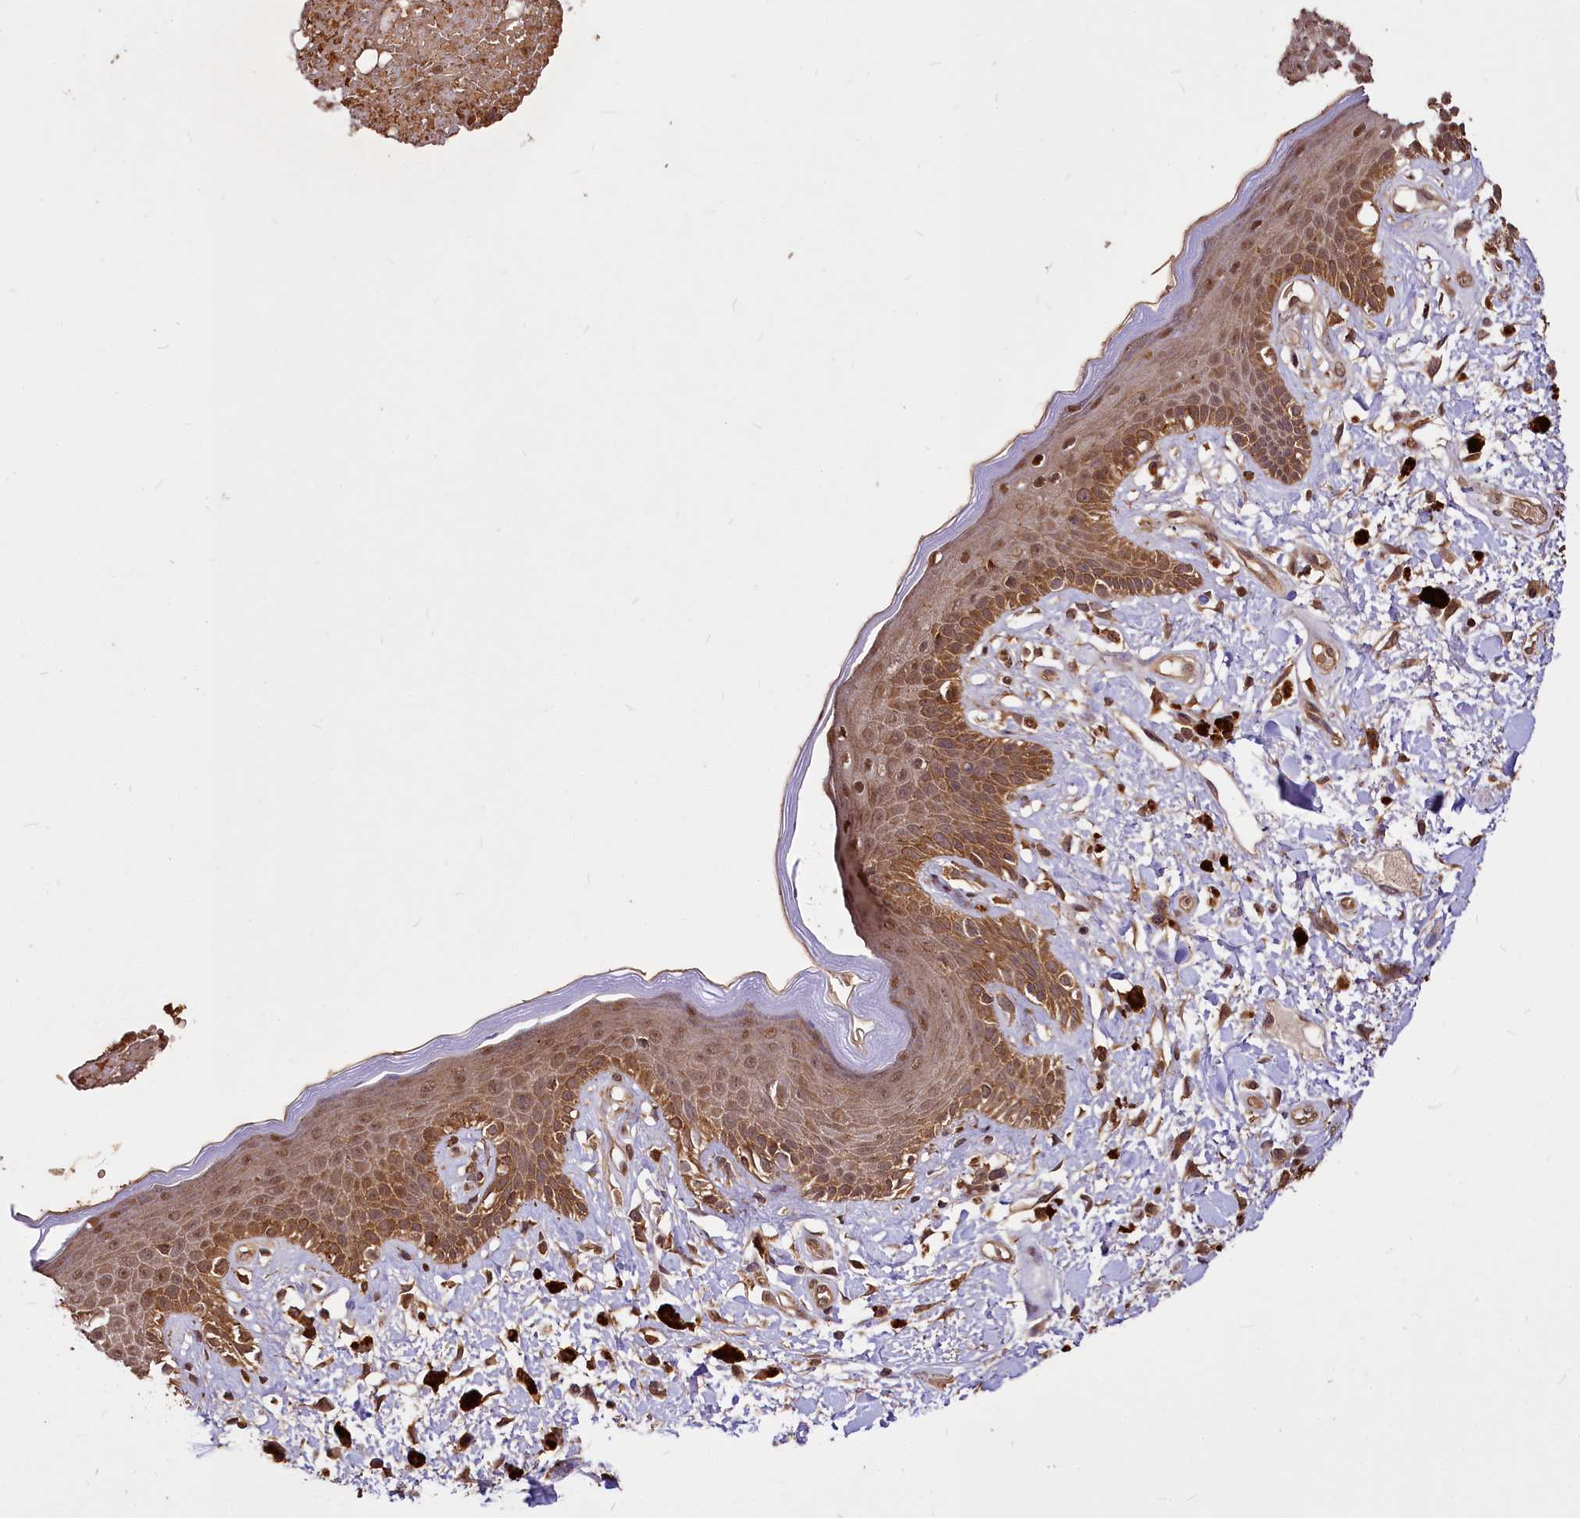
{"staining": {"intensity": "moderate", "quantity": ">75%", "location": "cytoplasmic/membranous,nuclear"}, "tissue": "skin", "cell_type": "Epidermal cells", "image_type": "normal", "snomed": [{"axis": "morphology", "description": "Normal tissue, NOS"}, {"axis": "topography", "description": "Anal"}], "caption": "IHC (DAB (3,3'-diaminobenzidine)) staining of unremarkable human skin displays moderate cytoplasmic/membranous,nuclear protein expression in approximately >75% of epidermal cells.", "gene": "VPS51", "patient": {"sex": "female", "age": 78}}